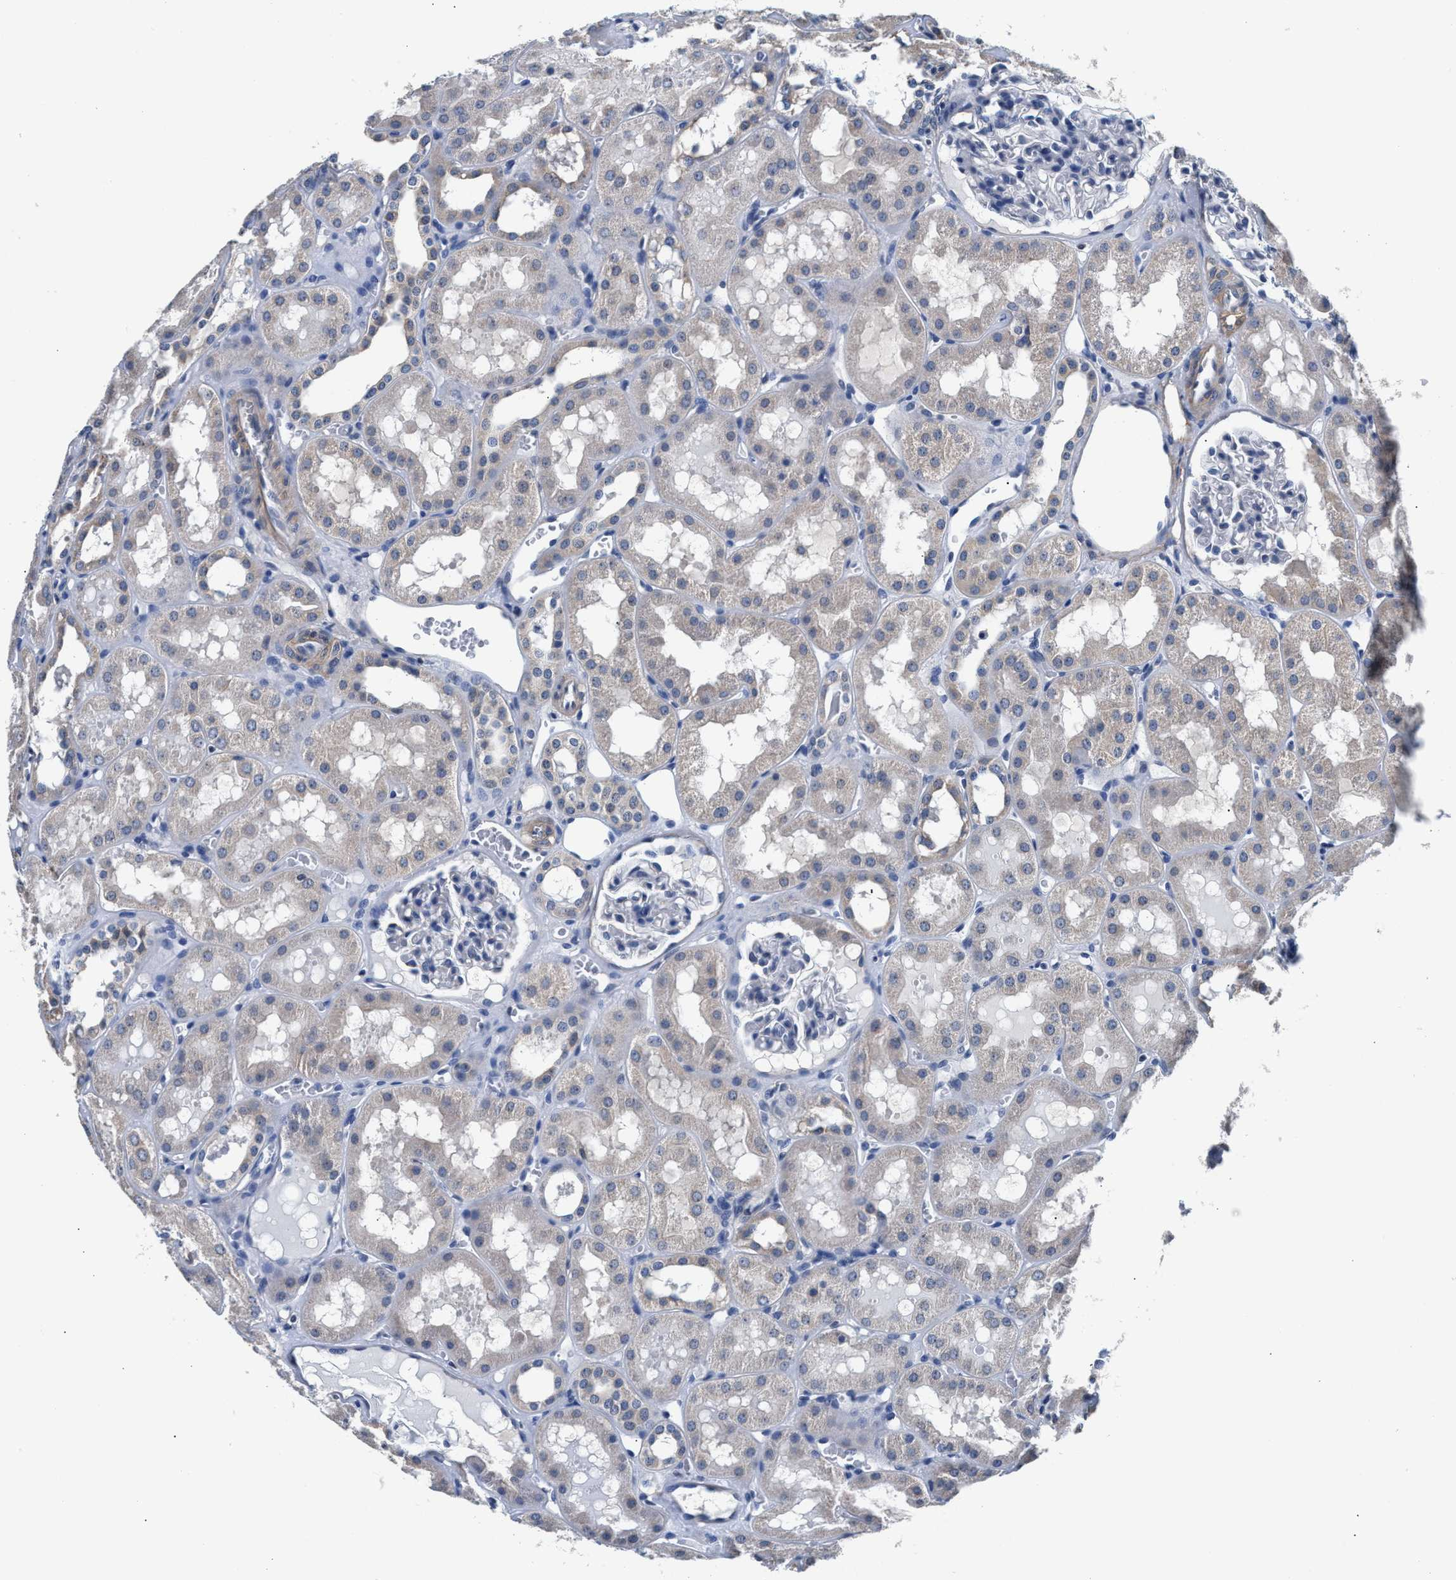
{"staining": {"intensity": "negative", "quantity": "none", "location": "none"}, "tissue": "kidney", "cell_type": "Cells in glomeruli", "image_type": "normal", "snomed": [{"axis": "morphology", "description": "Normal tissue, NOS"}, {"axis": "topography", "description": "Kidney"}, {"axis": "topography", "description": "Urinary bladder"}], "caption": "A high-resolution micrograph shows immunohistochemistry staining of benign kidney, which shows no significant staining in cells in glomeruli.", "gene": "MYH3", "patient": {"sex": "male", "age": 16}}